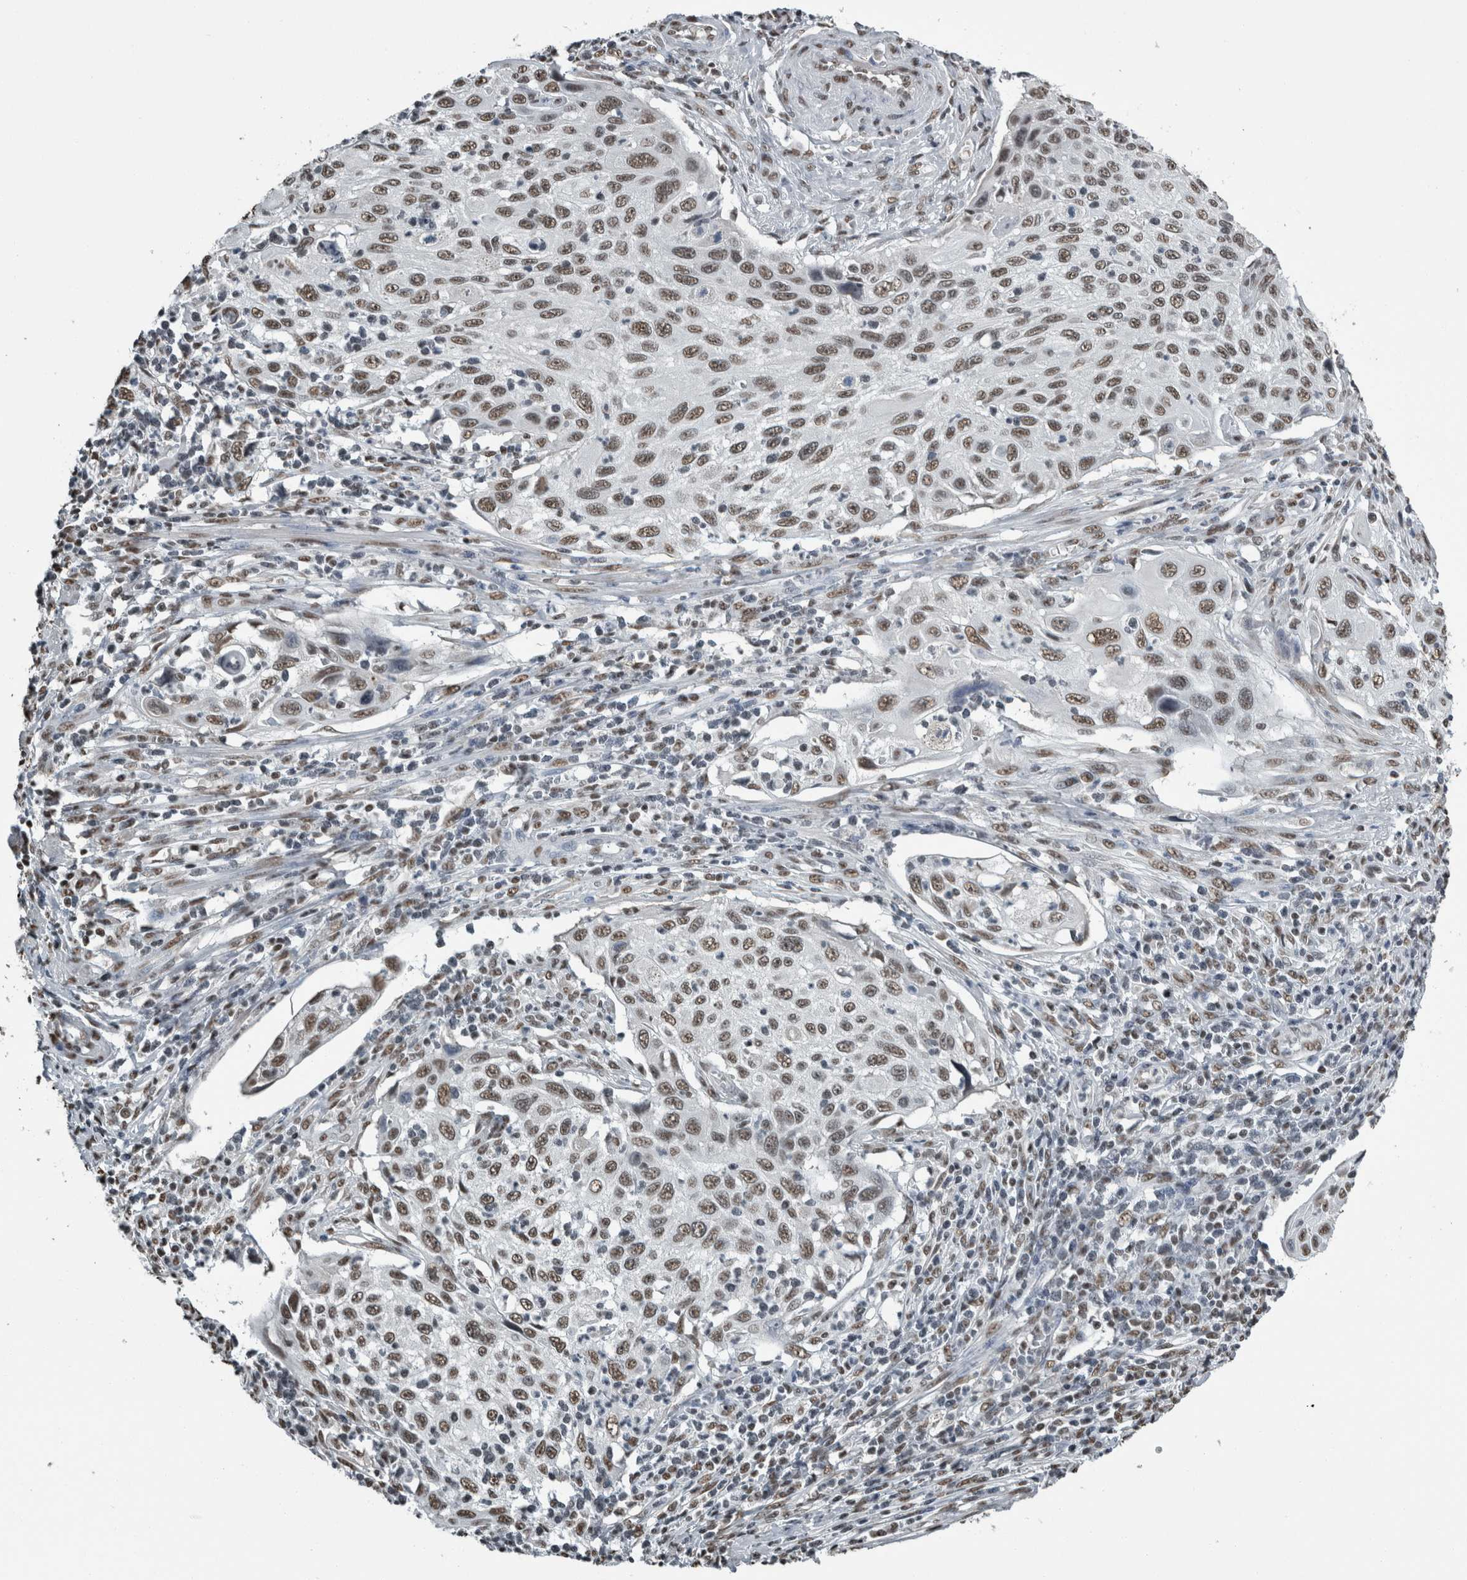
{"staining": {"intensity": "moderate", "quantity": ">75%", "location": "nuclear"}, "tissue": "cervical cancer", "cell_type": "Tumor cells", "image_type": "cancer", "snomed": [{"axis": "morphology", "description": "Squamous cell carcinoma, NOS"}, {"axis": "topography", "description": "Cervix"}], "caption": "This is a micrograph of immunohistochemistry staining of squamous cell carcinoma (cervical), which shows moderate positivity in the nuclear of tumor cells.", "gene": "TGS1", "patient": {"sex": "female", "age": 70}}